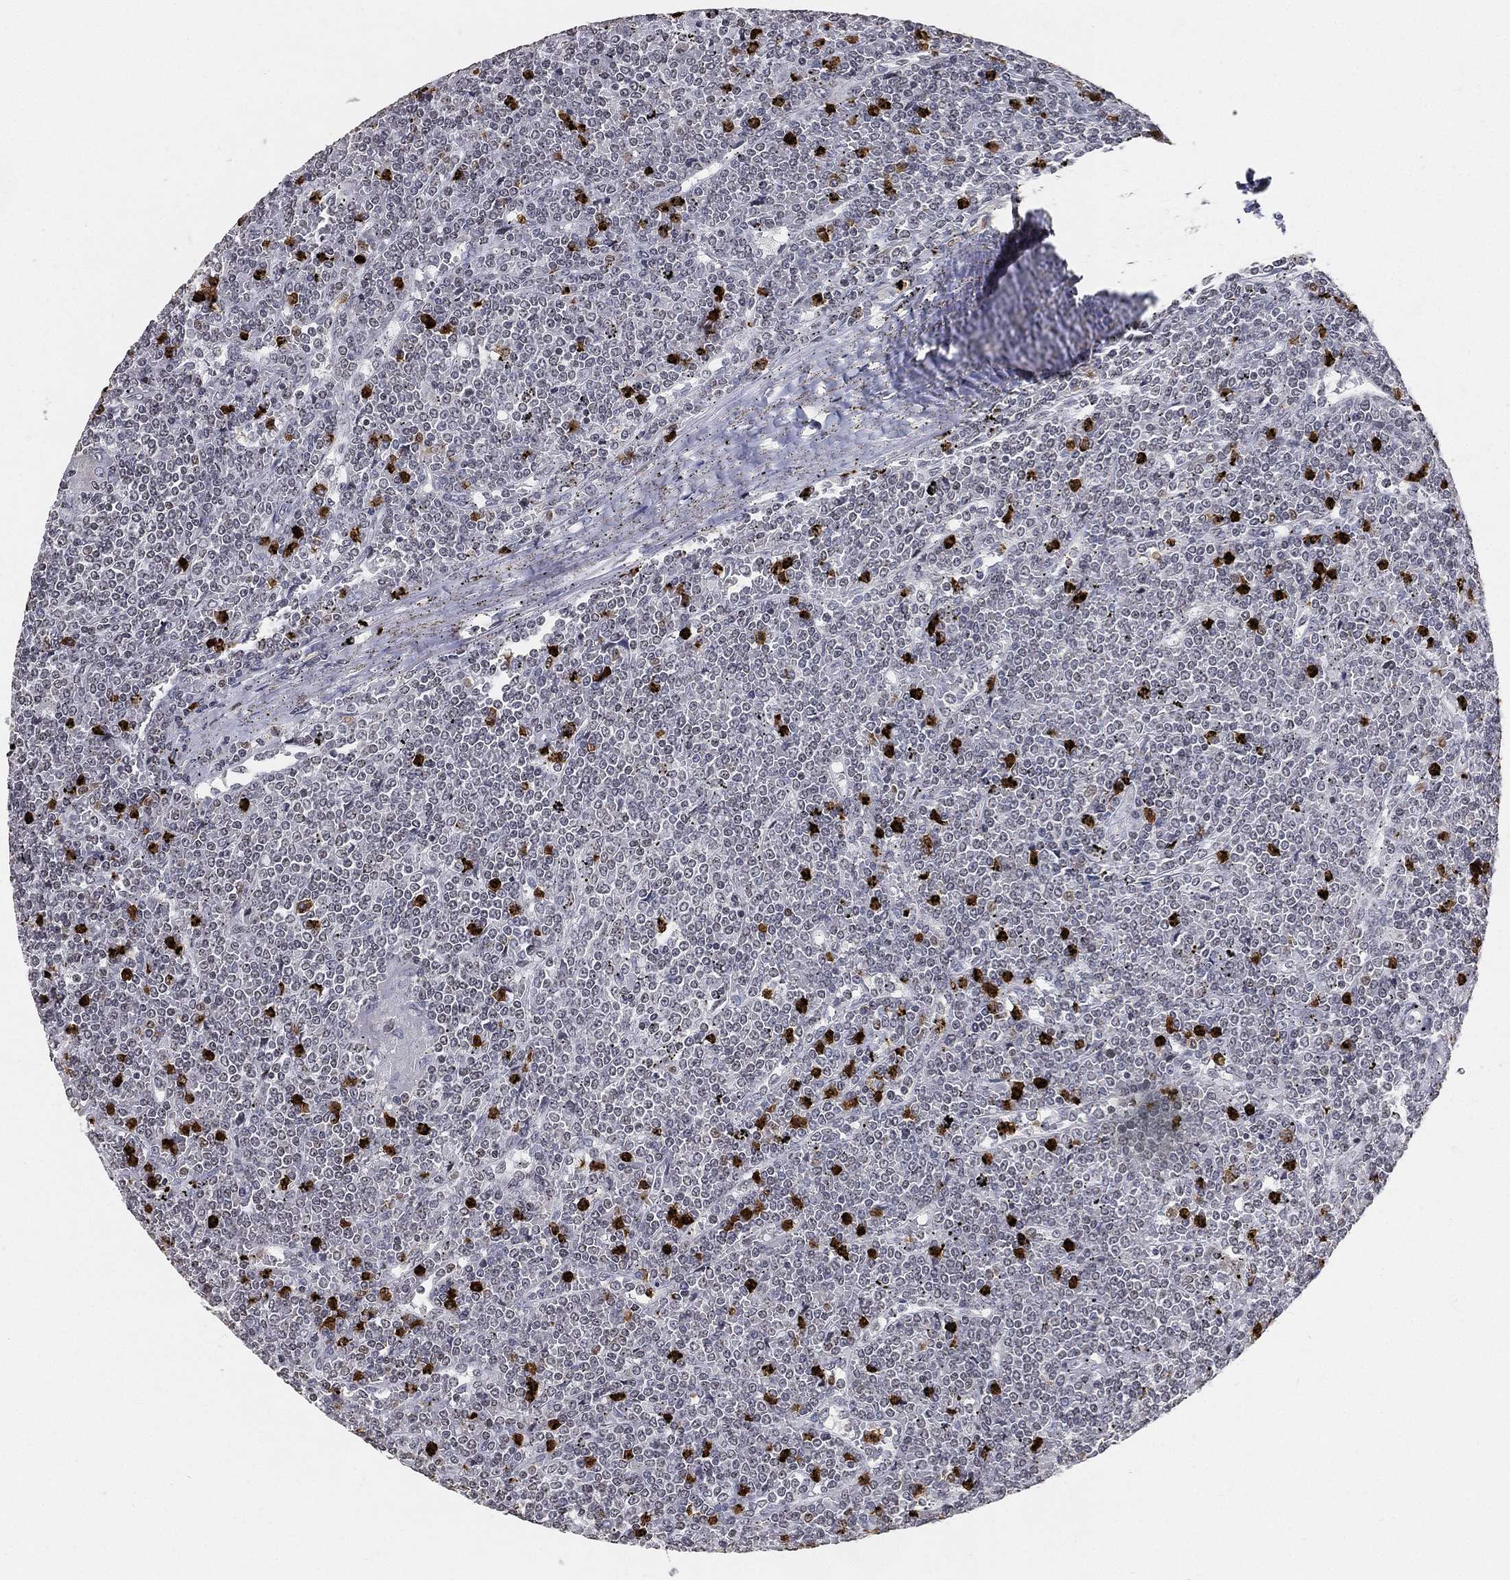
{"staining": {"intensity": "negative", "quantity": "none", "location": "none"}, "tissue": "lymphoma", "cell_type": "Tumor cells", "image_type": "cancer", "snomed": [{"axis": "morphology", "description": "Malignant lymphoma, non-Hodgkin's type, Low grade"}, {"axis": "topography", "description": "Spleen"}], "caption": "Immunohistochemical staining of malignant lymphoma, non-Hodgkin's type (low-grade) displays no significant expression in tumor cells.", "gene": "ARG1", "patient": {"sex": "female", "age": 19}}